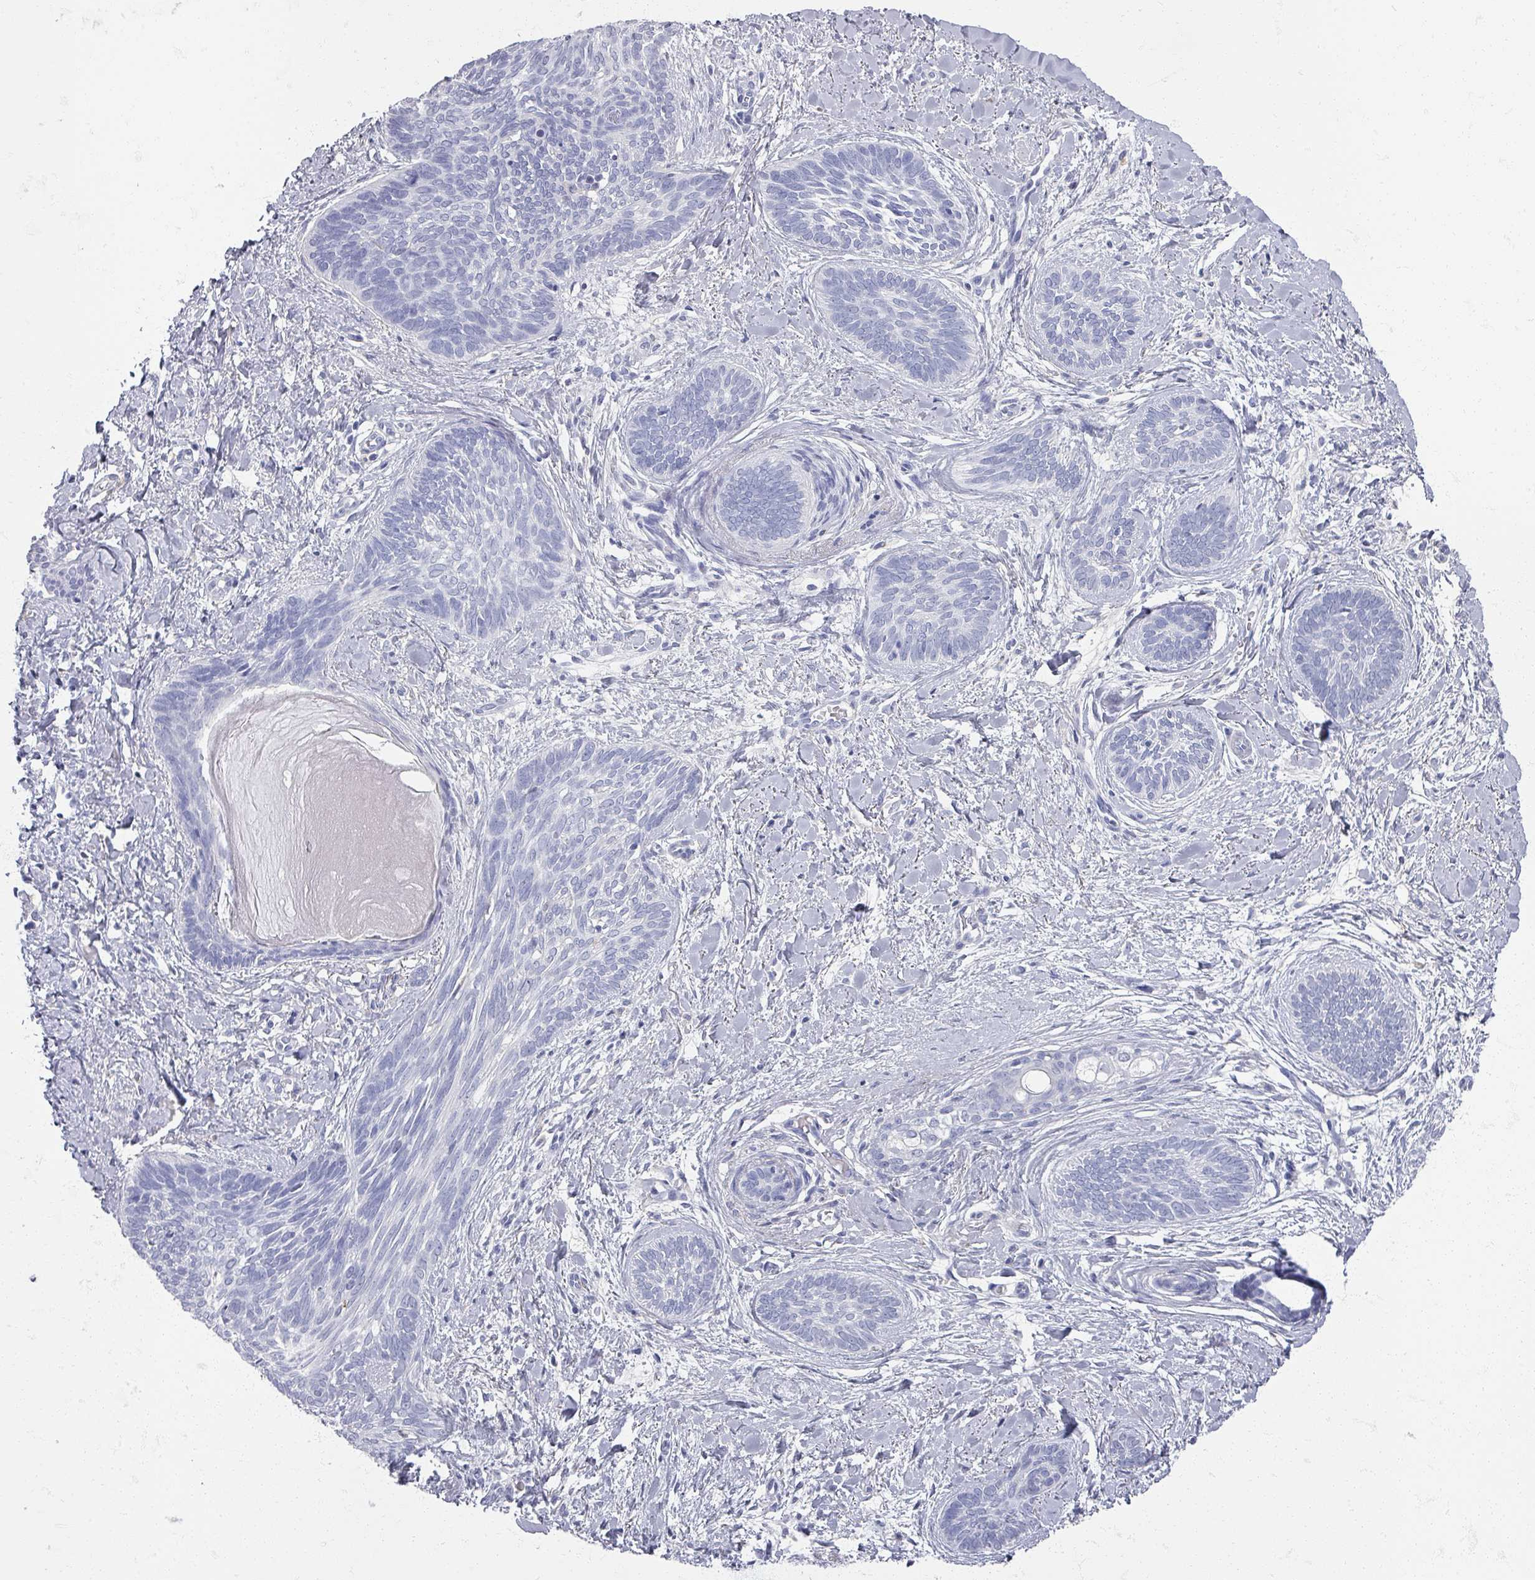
{"staining": {"intensity": "negative", "quantity": "none", "location": "none"}, "tissue": "skin cancer", "cell_type": "Tumor cells", "image_type": "cancer", "snomed": [{"axis": "morphology", "description": "Basal cell carcinoma"}, {"axis": "topography", "description": "Skin"}], "caption": "Immunohistochemistry photomicrograph of skin cancer (basal cell carcinoma) stained for a protein (brown), which displays no staining in tumor cells. (Stains: DAB immunohistochemistry with hematoxylin counter stain, Microscopy: brightfield microscopy at high magnification).", "gene": "OMG", "patient": {"sex": "female", "age": 81}}